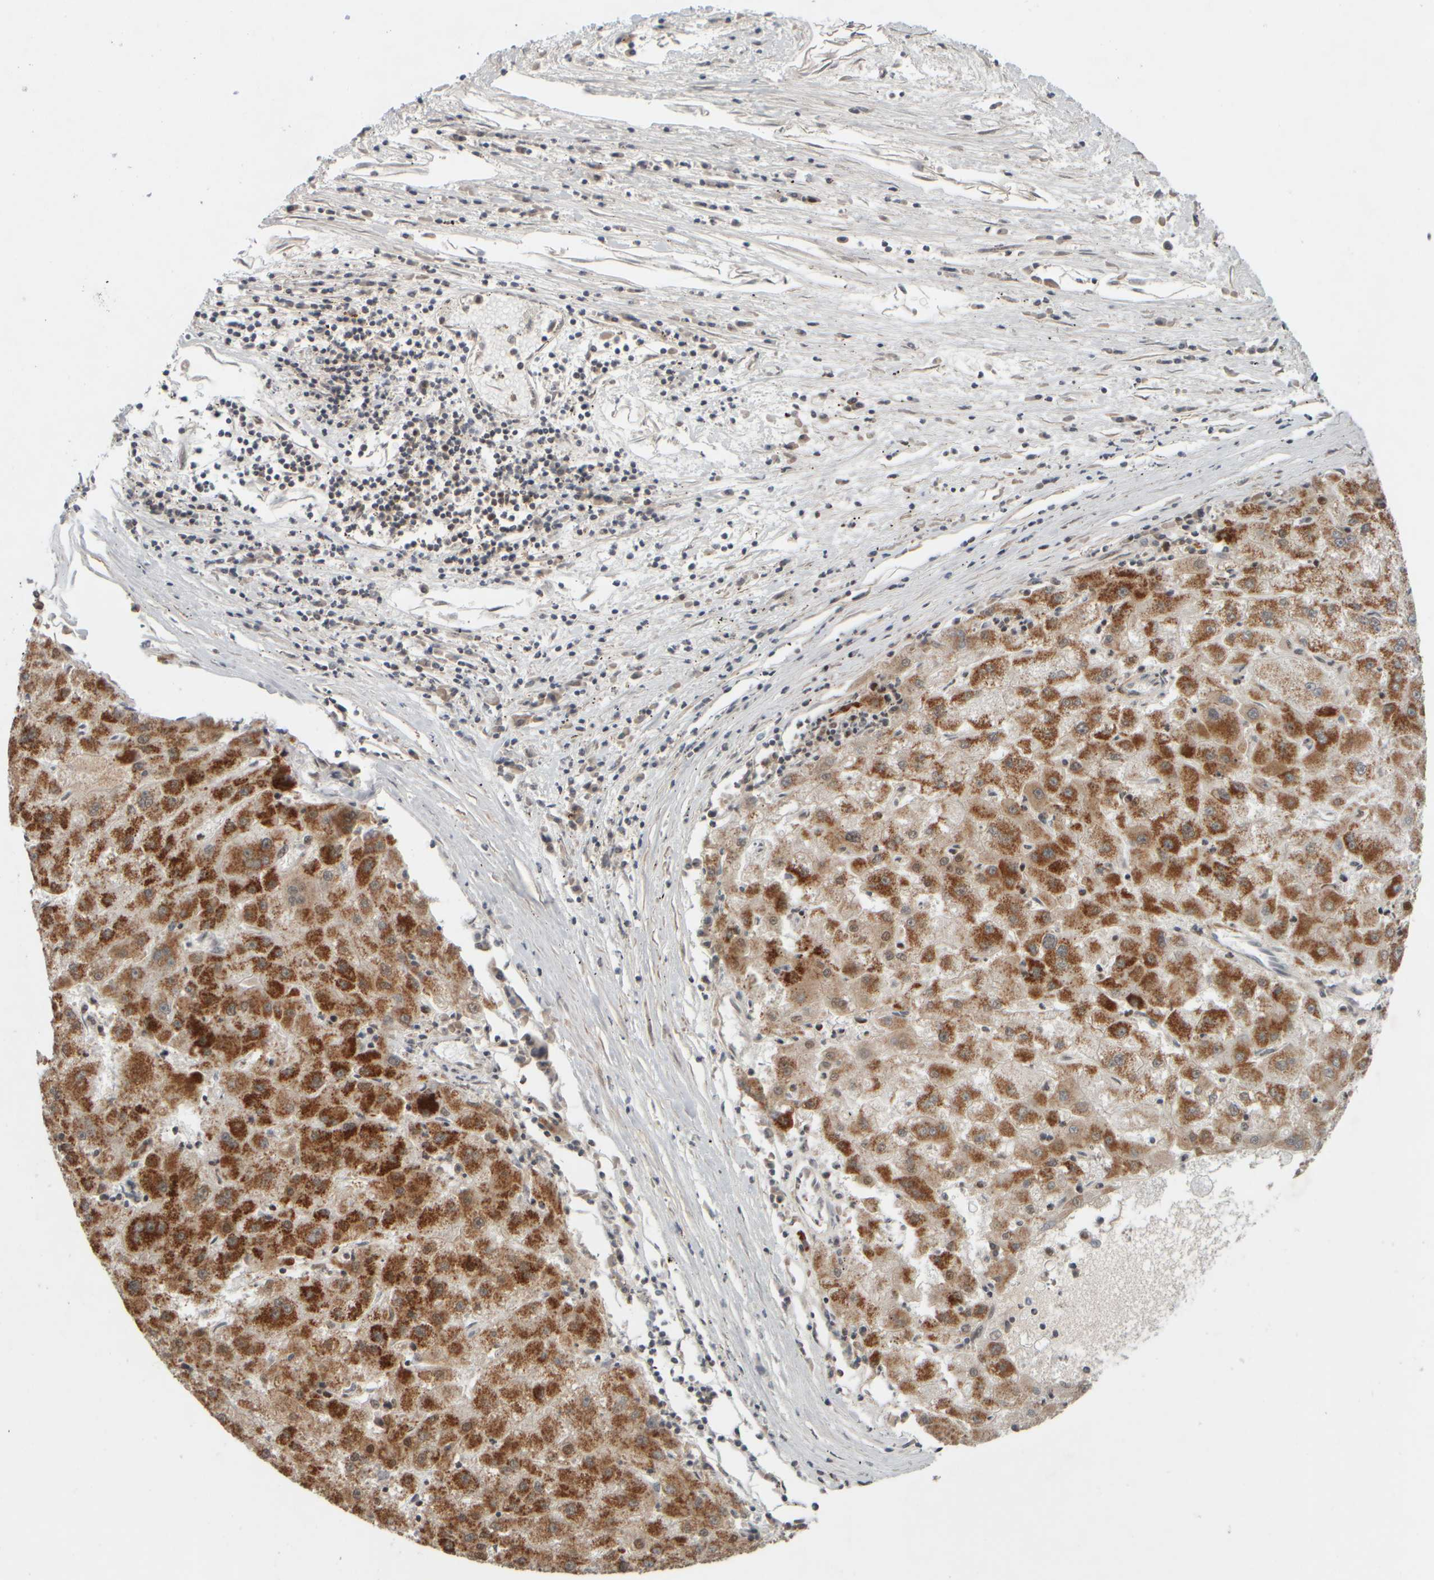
{"staining": {"intensity": "strong", "quantity": ">75%", "location": "cytoplasmic/membranous"}, "tissue": "liver cancer", "cell_type": "Tumor cells", "image_type": "cancer", "snomed": [{"axis": "morphology", "description": "Carcinoma, Hepatocellular, NOS"}, {"axis": "topography", "description": "Liver"}], "caption": "Liver cancer was stained to show a protein in brown. There is high levels of strong cytoplasmic/membranous positivity in about >75% of tumor cells. Immunohistochemistry (ihc) stains the protein in brown and the nuclei are stained blue.", "gene": "SYNRG", "patient": {"sex": "male", "age": 72}}